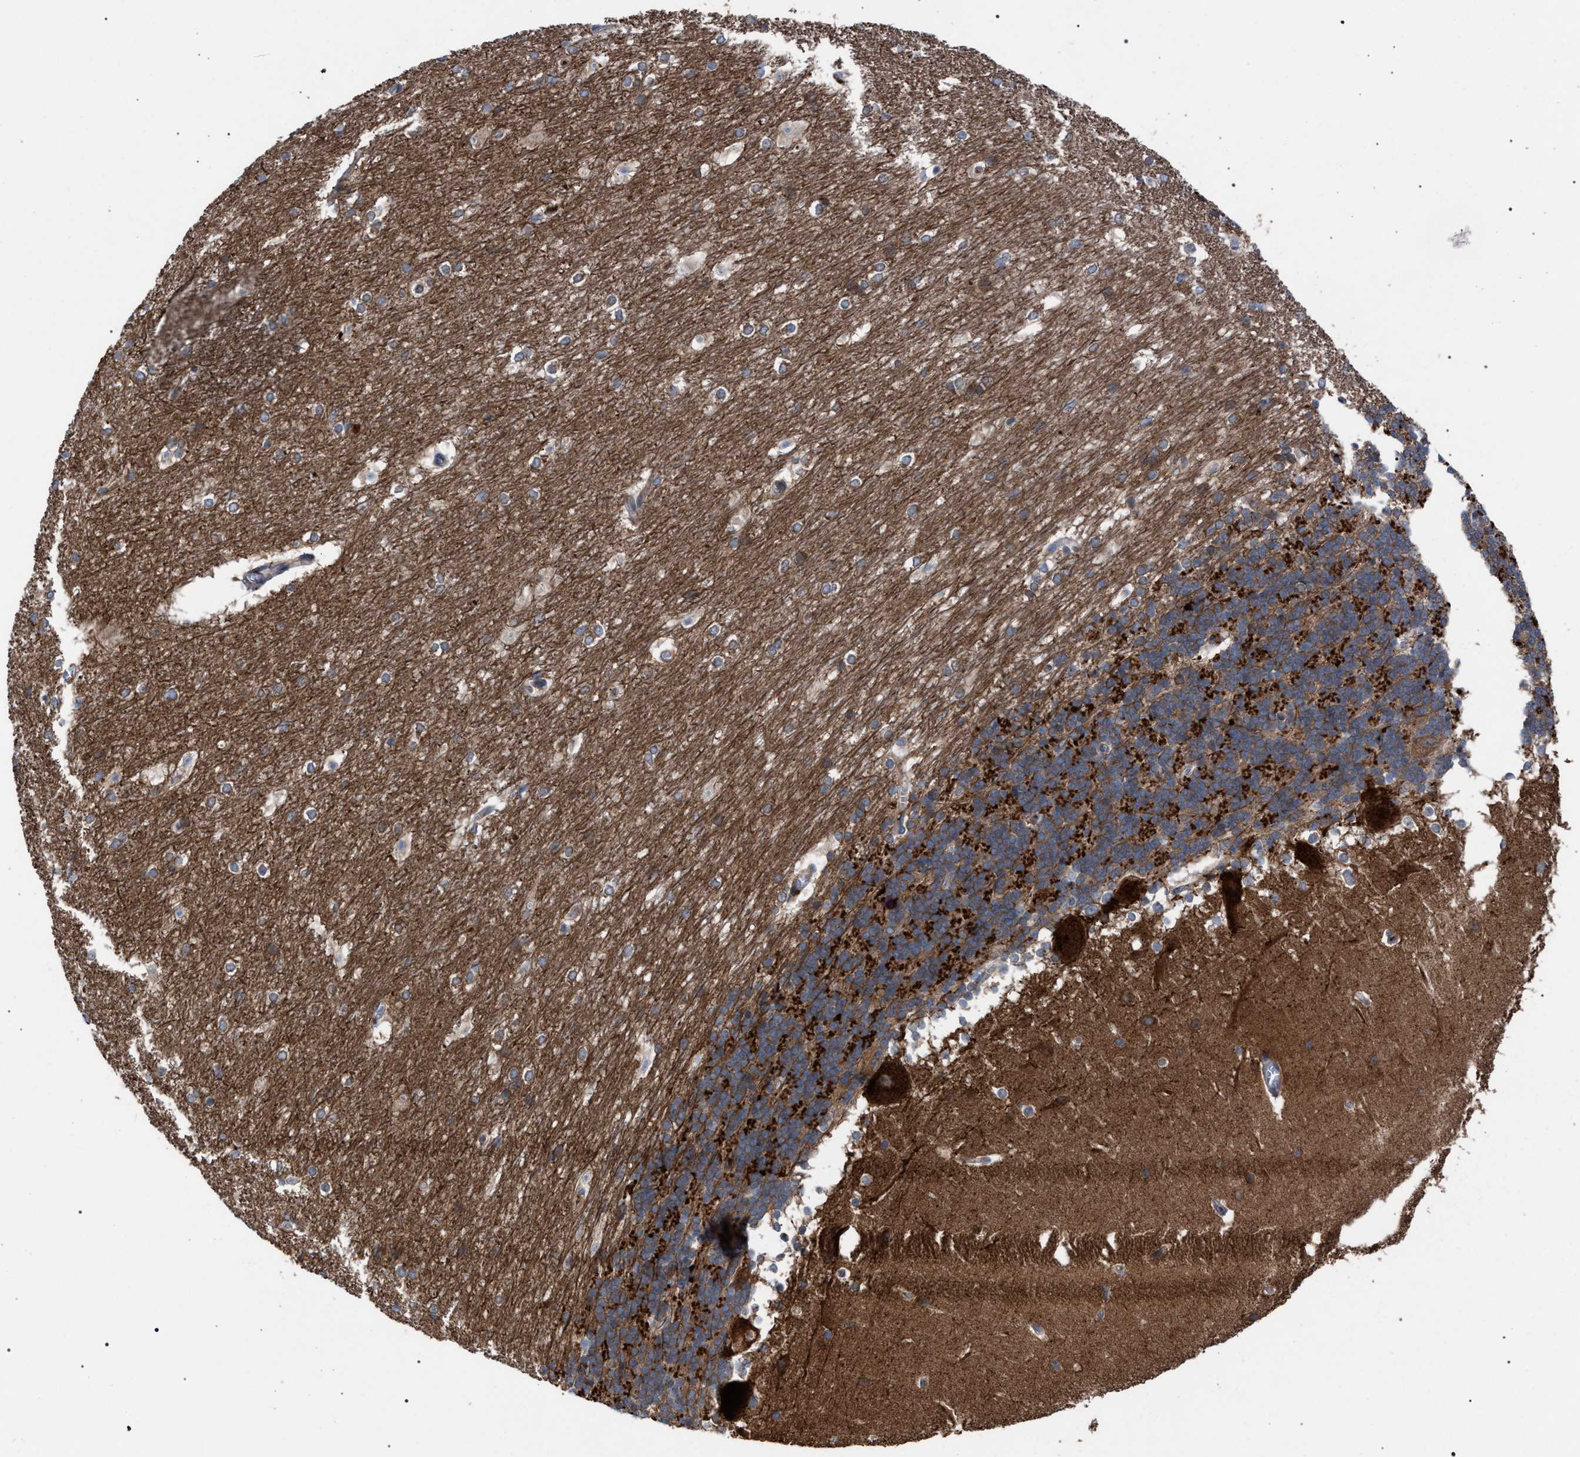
{"staining": {"intensity": "strong", "quantity": ">75%", "location": "cytoplasmic/membranous"}, "tissue": "cerebellum", "cell_type": "Cells in granular layer", "image_type": "normal", "snomed": [{"axis": "morphology", "description": "Normal tissue, NOS"}, {"axis": "topography", "description": "Cerebellum"}], "caption": "Protein expression by IHC exhibits strong cytoplasmic/membranous staining in about >75% of cells in granular layer in unremarkable cerebellum.", "gene": "CDR2L", "patient": {"sex": "female", "age": 19}}